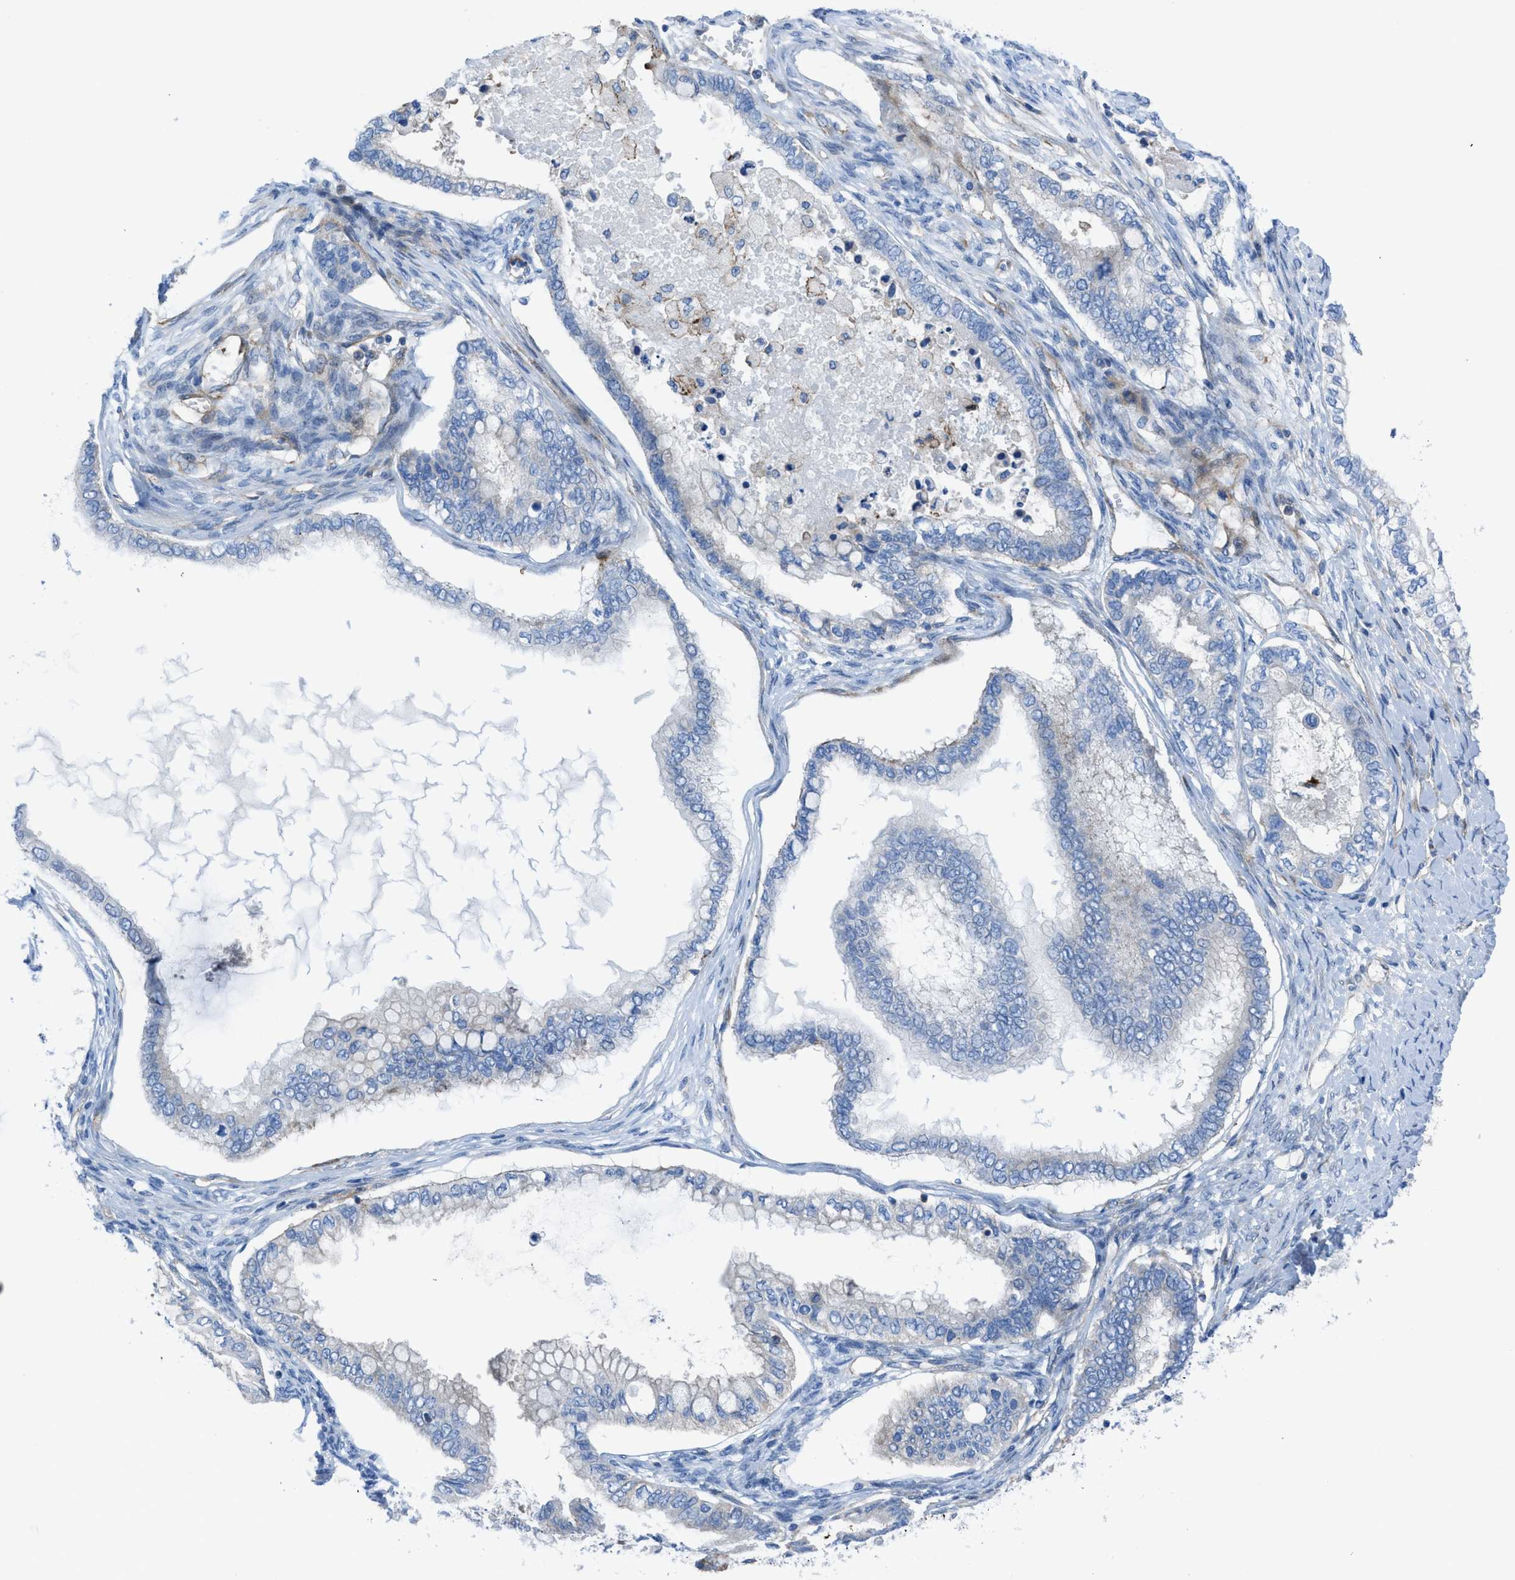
{"staining": {"intensity": "negative", "quantity": "none", "location": "none"}, "tissue": "ovarian cancer", "cell_type": "Tumor cells", "image_type": "cancer", "snomed": [{"axis": "morphology", "description": "Cystadenocarcinoma, mucinous, NOS"}, {"axis": "topography", "description": "Ovary"}], "caption": "An image of human ovarian cancer is negative for staining in tumor cells. The staining is performed using DAB brown chromogen with nuclei counter-stained in using hematoxylin.", "gene": "KCNH7", "patient": {"sex": "female", "age": 80}}